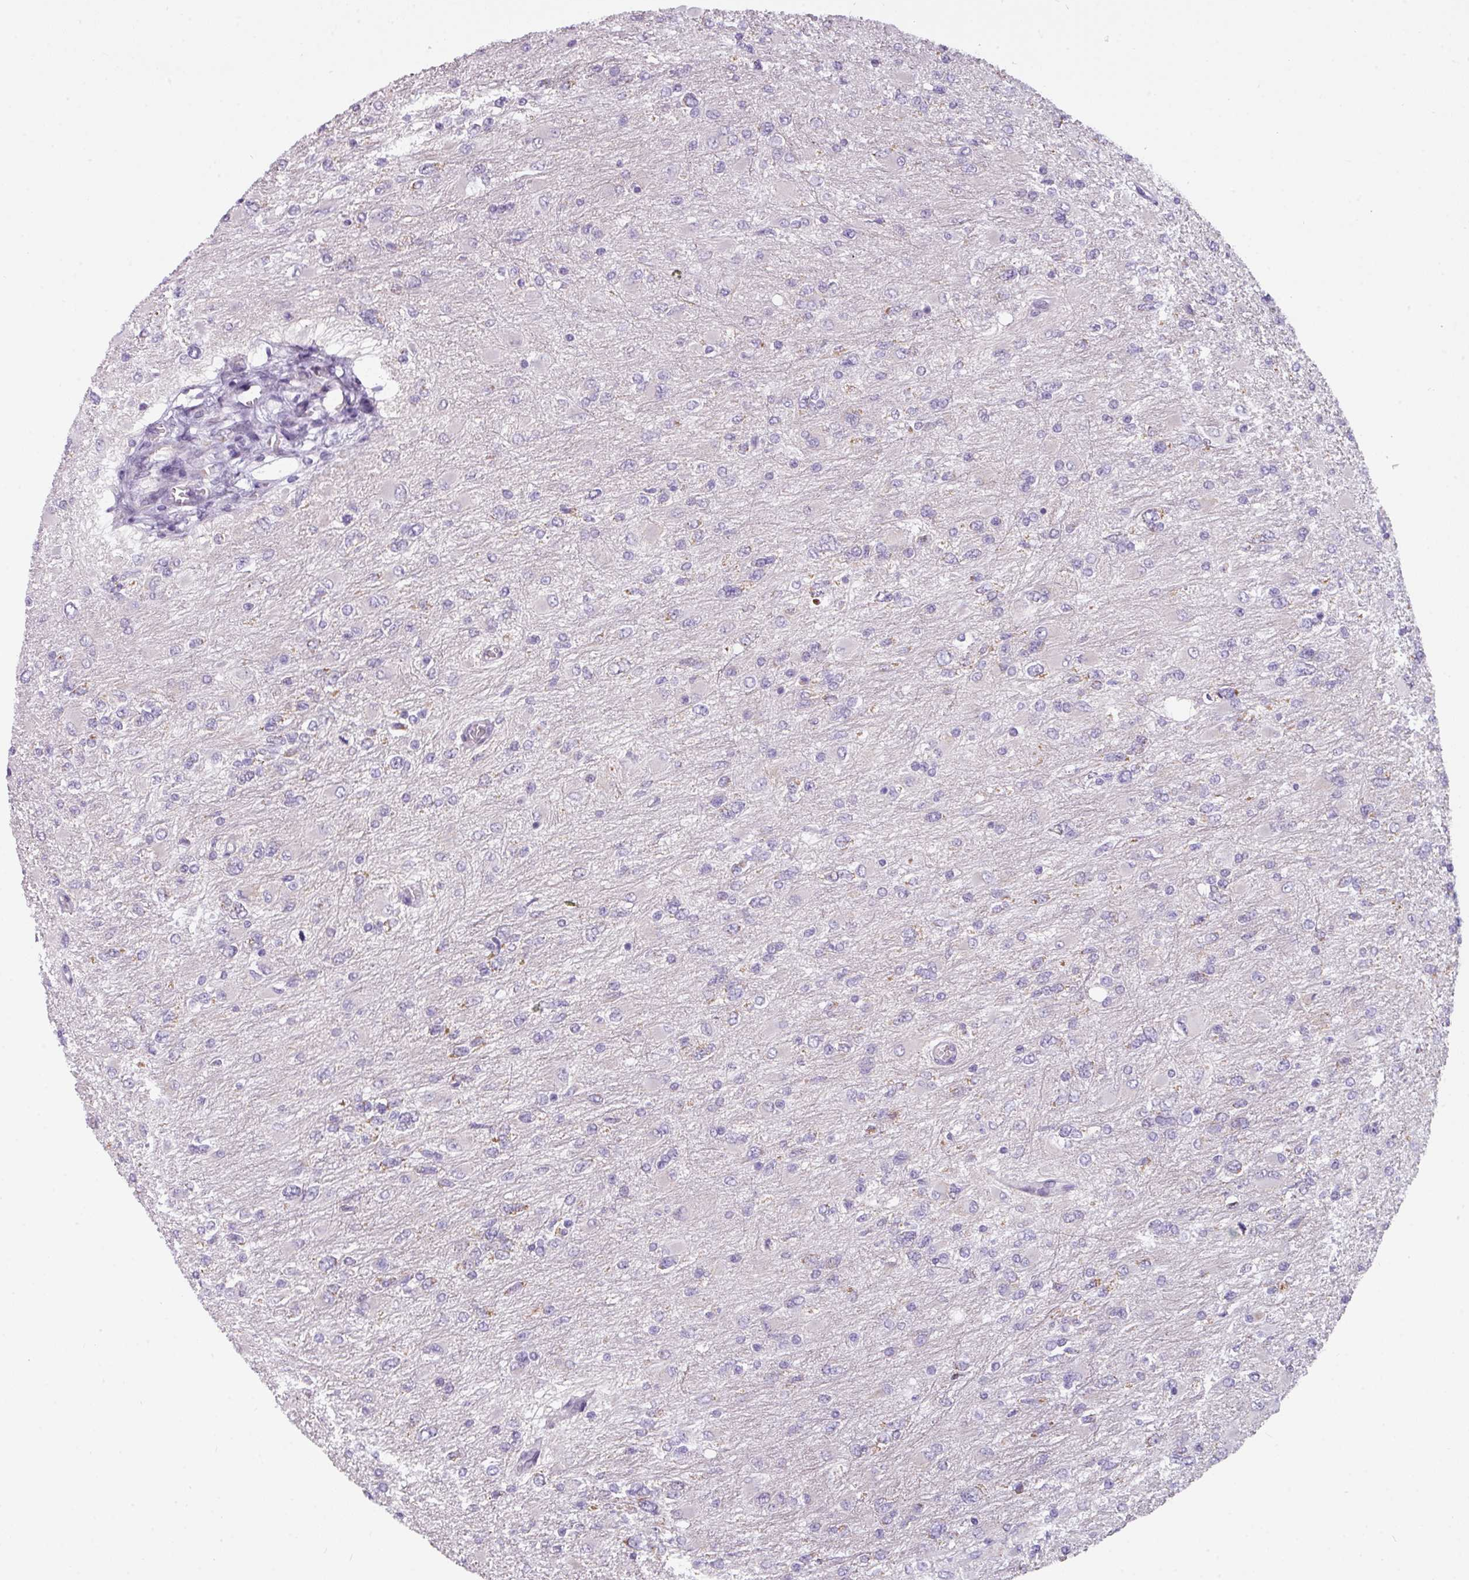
{"staining": {"intensity": "negative", "quantity": "none", "location": "none"}, "tissue": "glioma", "cell_type": "Tumor cells", "image_type": "cancer", "snomed": [{"axis": "morphology", "description": "Glioma, malignant, High grade"}, {"axis": "topography", "description": "Cerebral cortex"}], "caption": "Protein analysis of glioma shows no significant expression in tumor cells.", "gene": "C2orf68", "patient": {"sex": "female", "age": 36}}